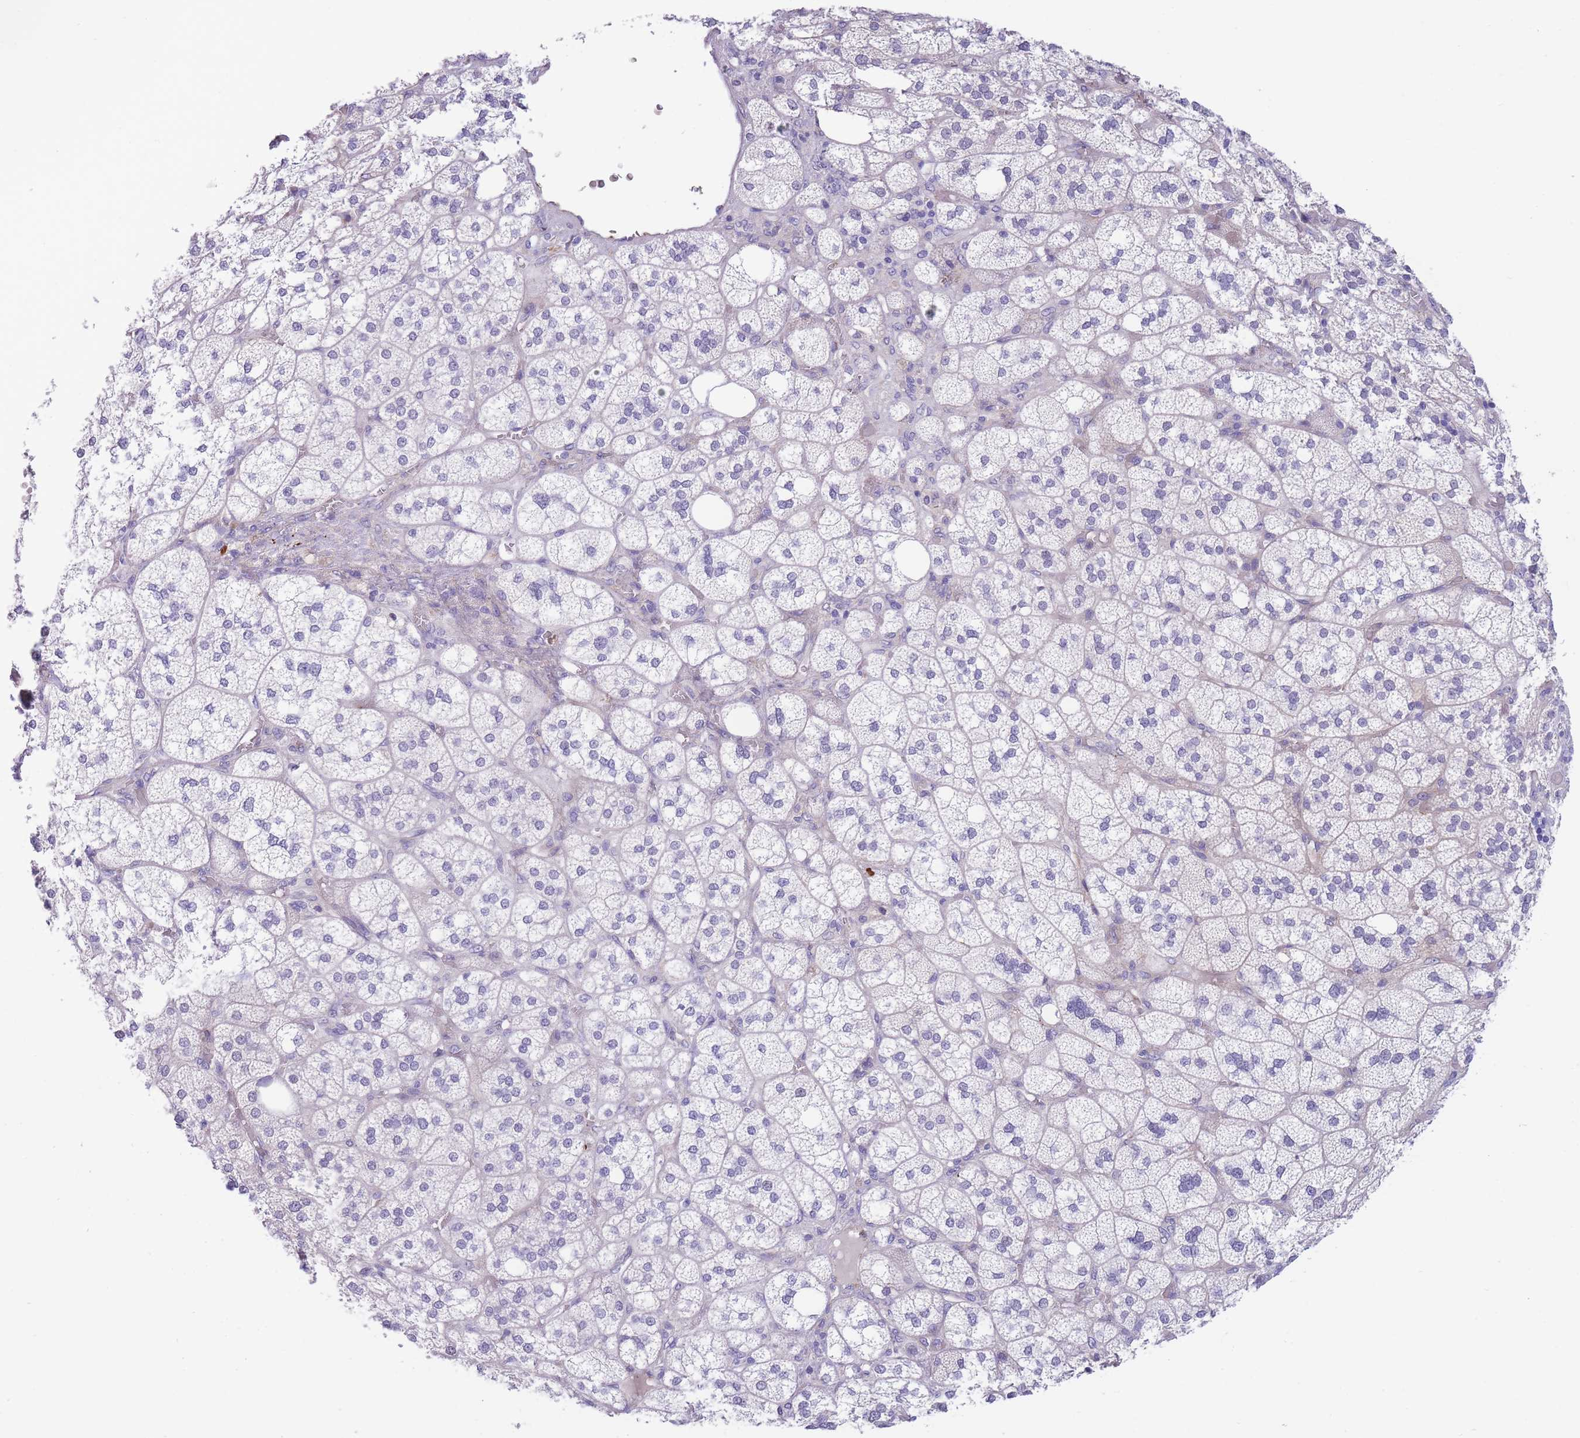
{"staining": {"intensity": "negative", "quantity": "none", "location": "none"}, "tissue": "adrenal gland", "cell_type": "Glandular cells", "image_type": "normal", "snomed": [{"axis": "morphology", "description": "Normal tissue, NOS"}, {"axis": "topography", "description": "Adrenal gland"}], "caption": "This photomicrograph is of normal adrenal gland stained with immunohistochemistry (IHC) to label a protein in brown with the nuclei are counter-stained blue. There is no staining in glandular cells.", "gene": "DET1", "patient": {"sex": "male", "age": 61}}